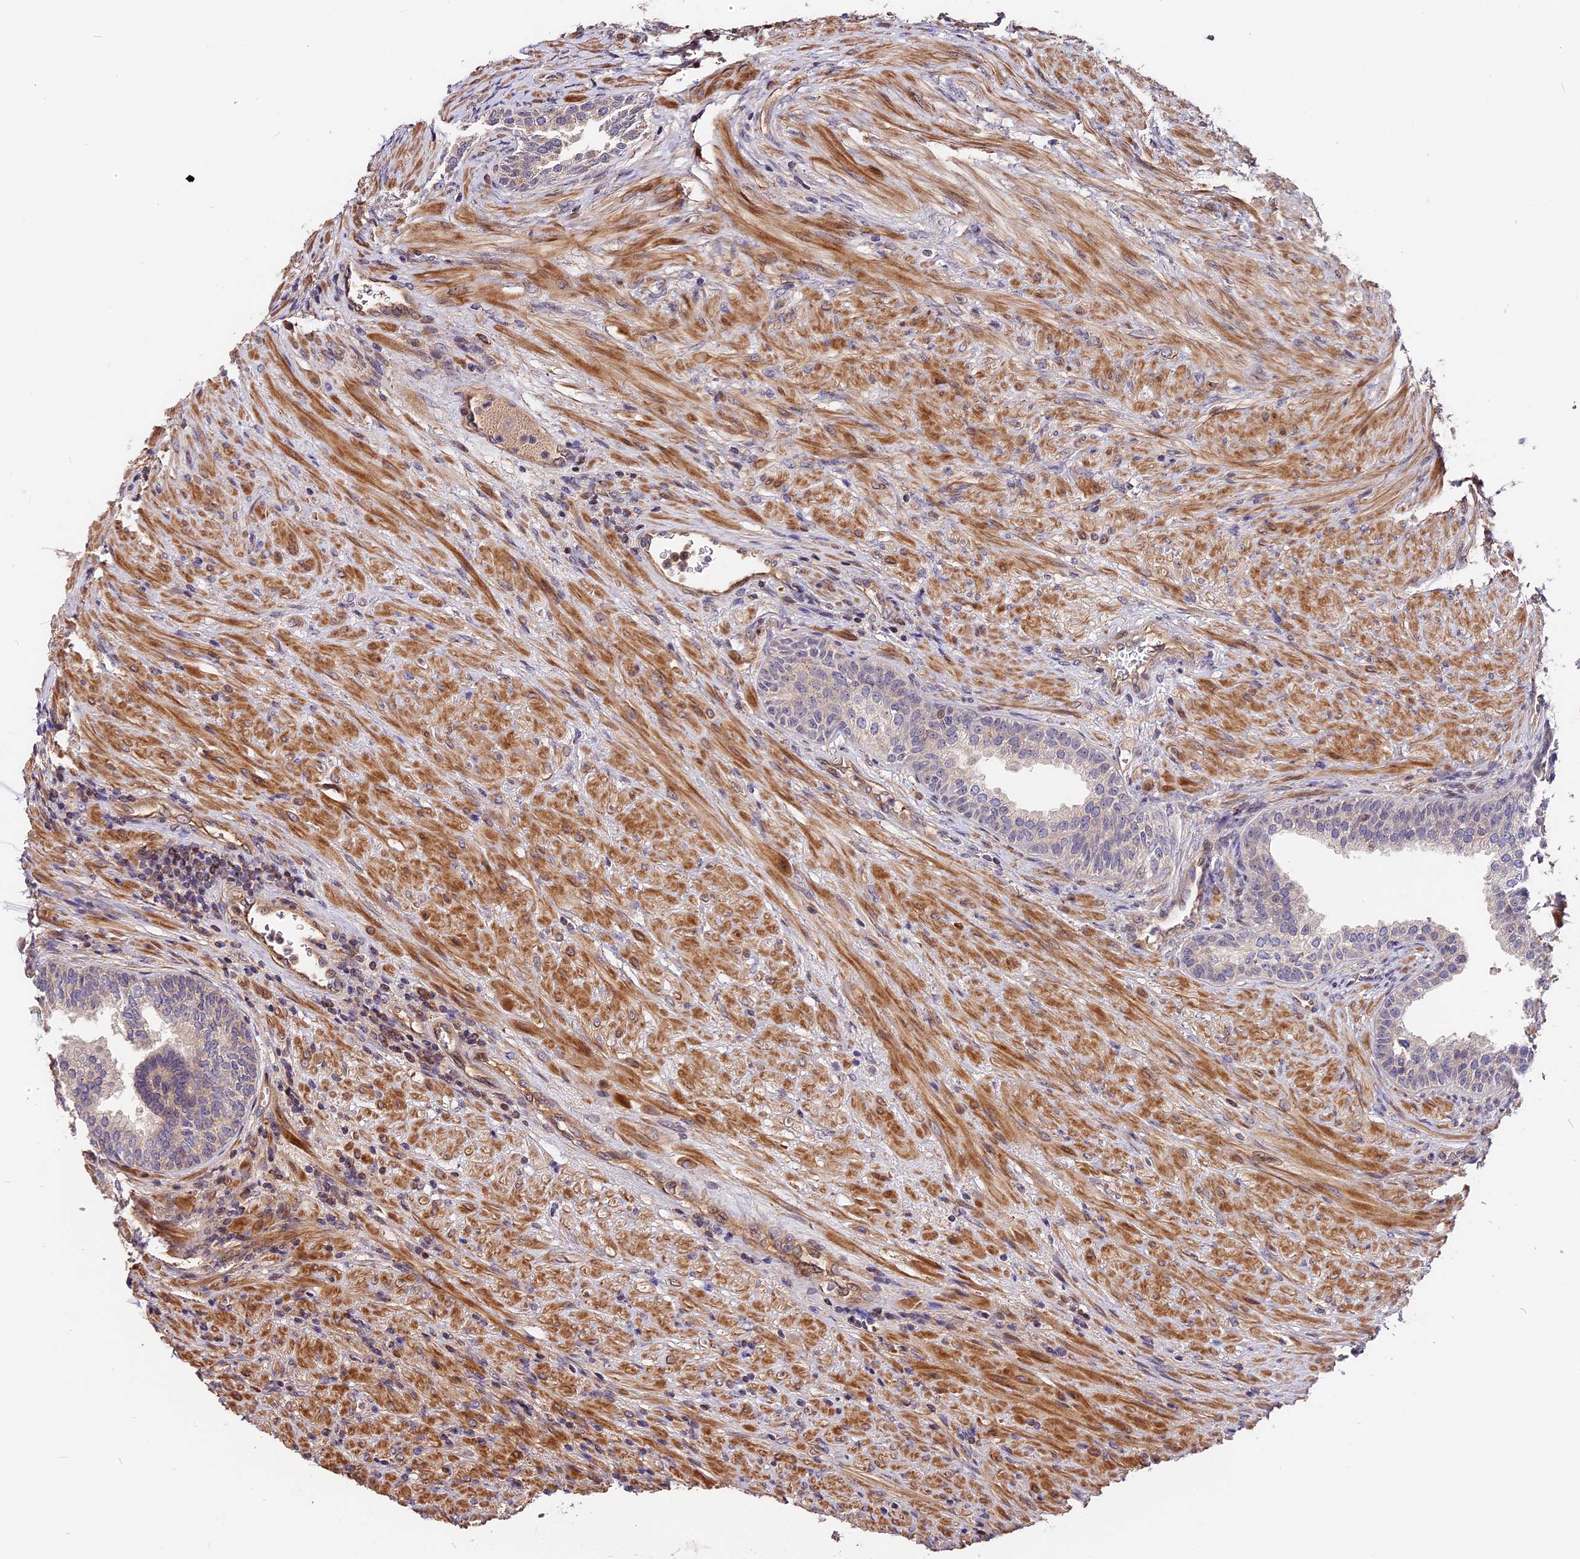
{"staining": {"intensity": "negative", "quantity": "none", "location": "none"}, "tissue": "prostate", "cell_type": "Glandular cells", "image_type": "normal", "snomed": [{"axis": "morphology", "description": "Normal tissue, NOS"}, {"axis": "topography", "description": "Prostate"}], "caption": "This is an immunohistochemistry (IHC) image of unremarkable human prostate. There is no expression in glandular cells.", "gene": "ARHGAP17", "patient": {"sex": "male", "age": 76}}